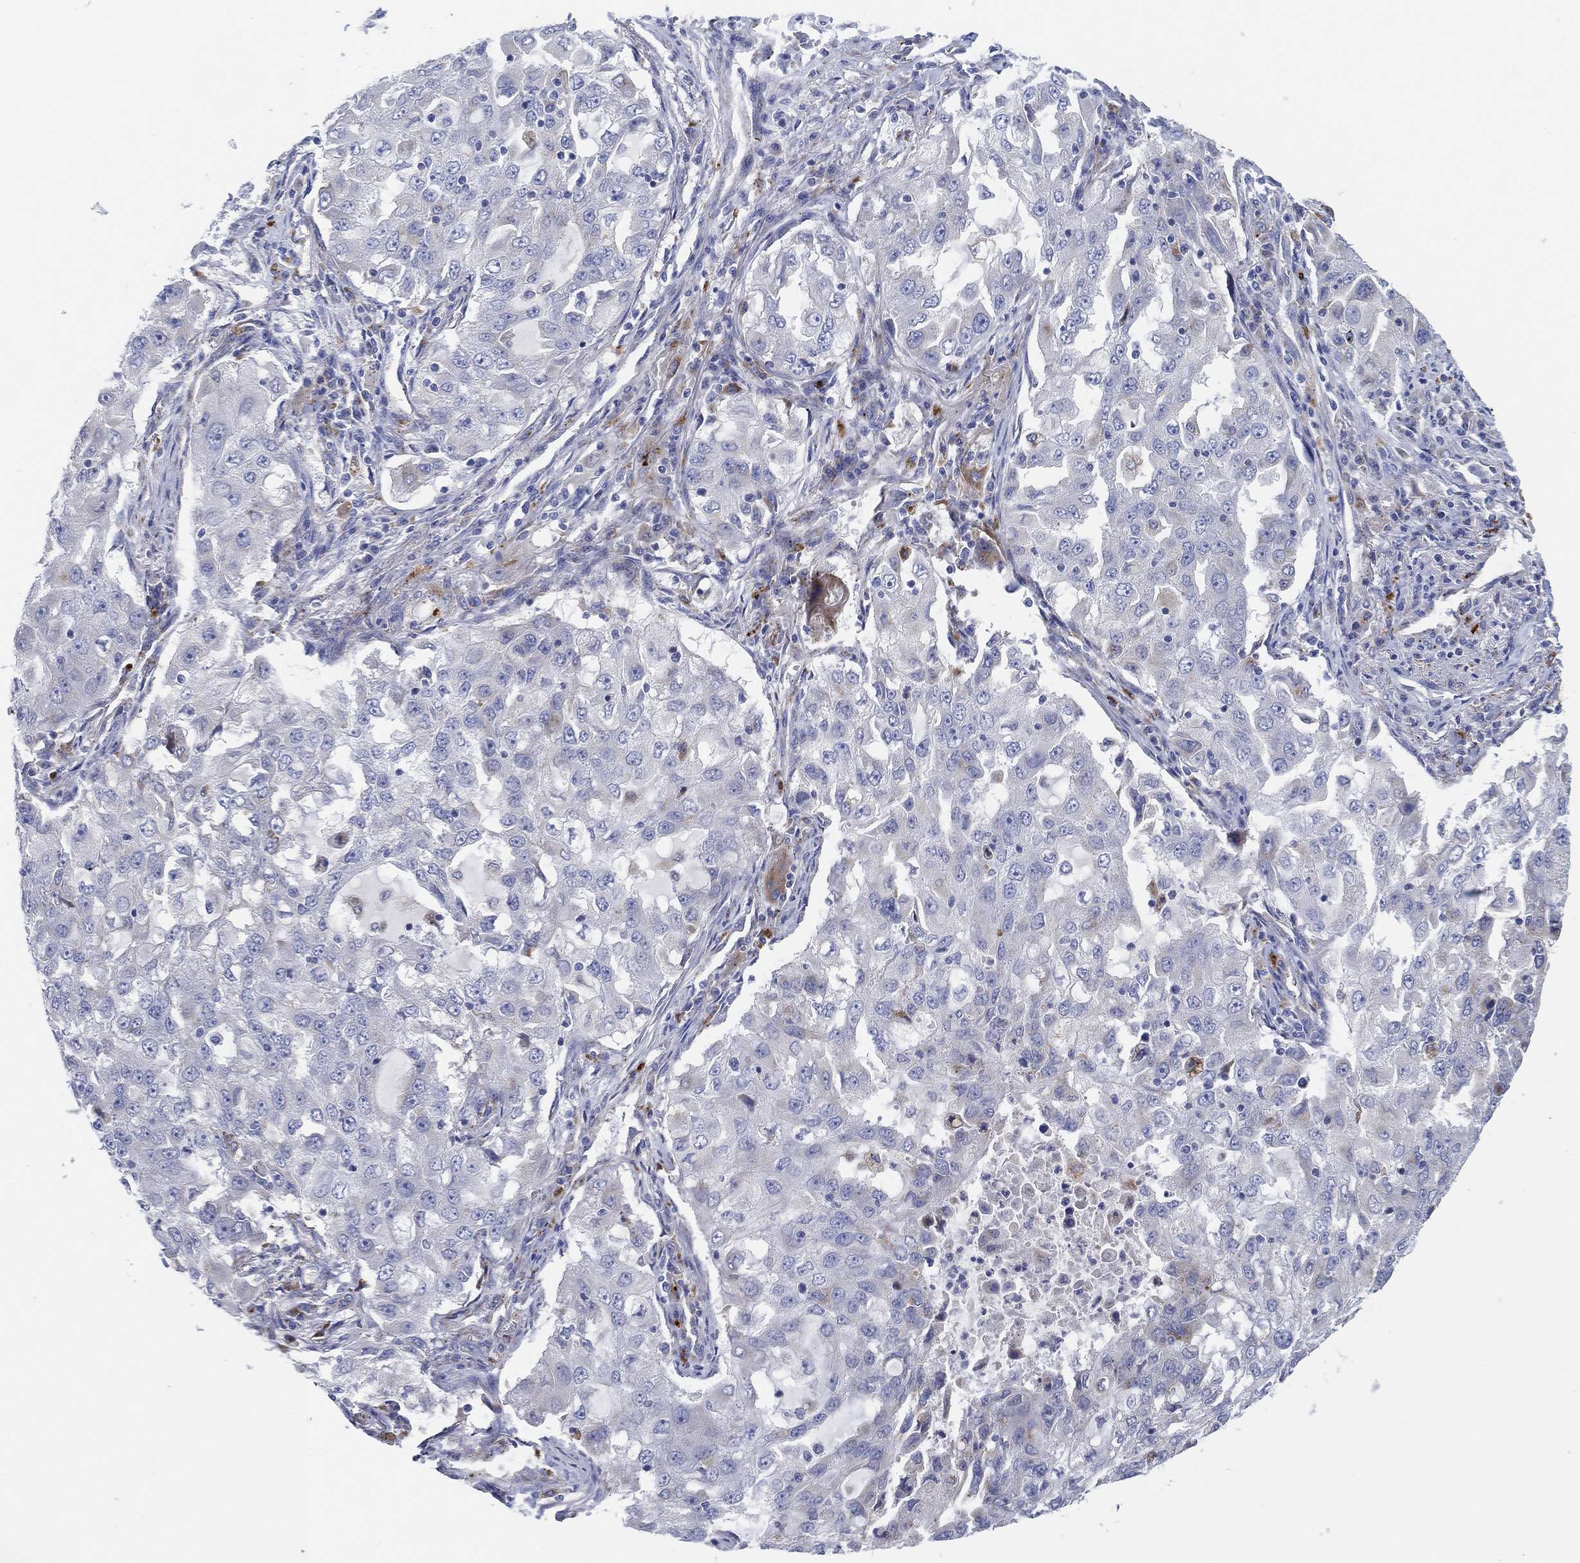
{"staining": {"intensity": "weak", "quantity": "<25%", "location": "cytoplasmic/membranous"}, "tissue": "lung cancer", "cell_type": "Tumor cells", "image_type": "cancer", "snomed": [{"axis": "morphology", "description": "Adenocarcinoma, NOS"}, {"axis": "topography", "description": "Lung"}], "caption": "A histopathology image of human lung cancer is negative for staining in tumor cells.", "gene": "GALNS", "patient": {"sex": "female", "age": 61}}